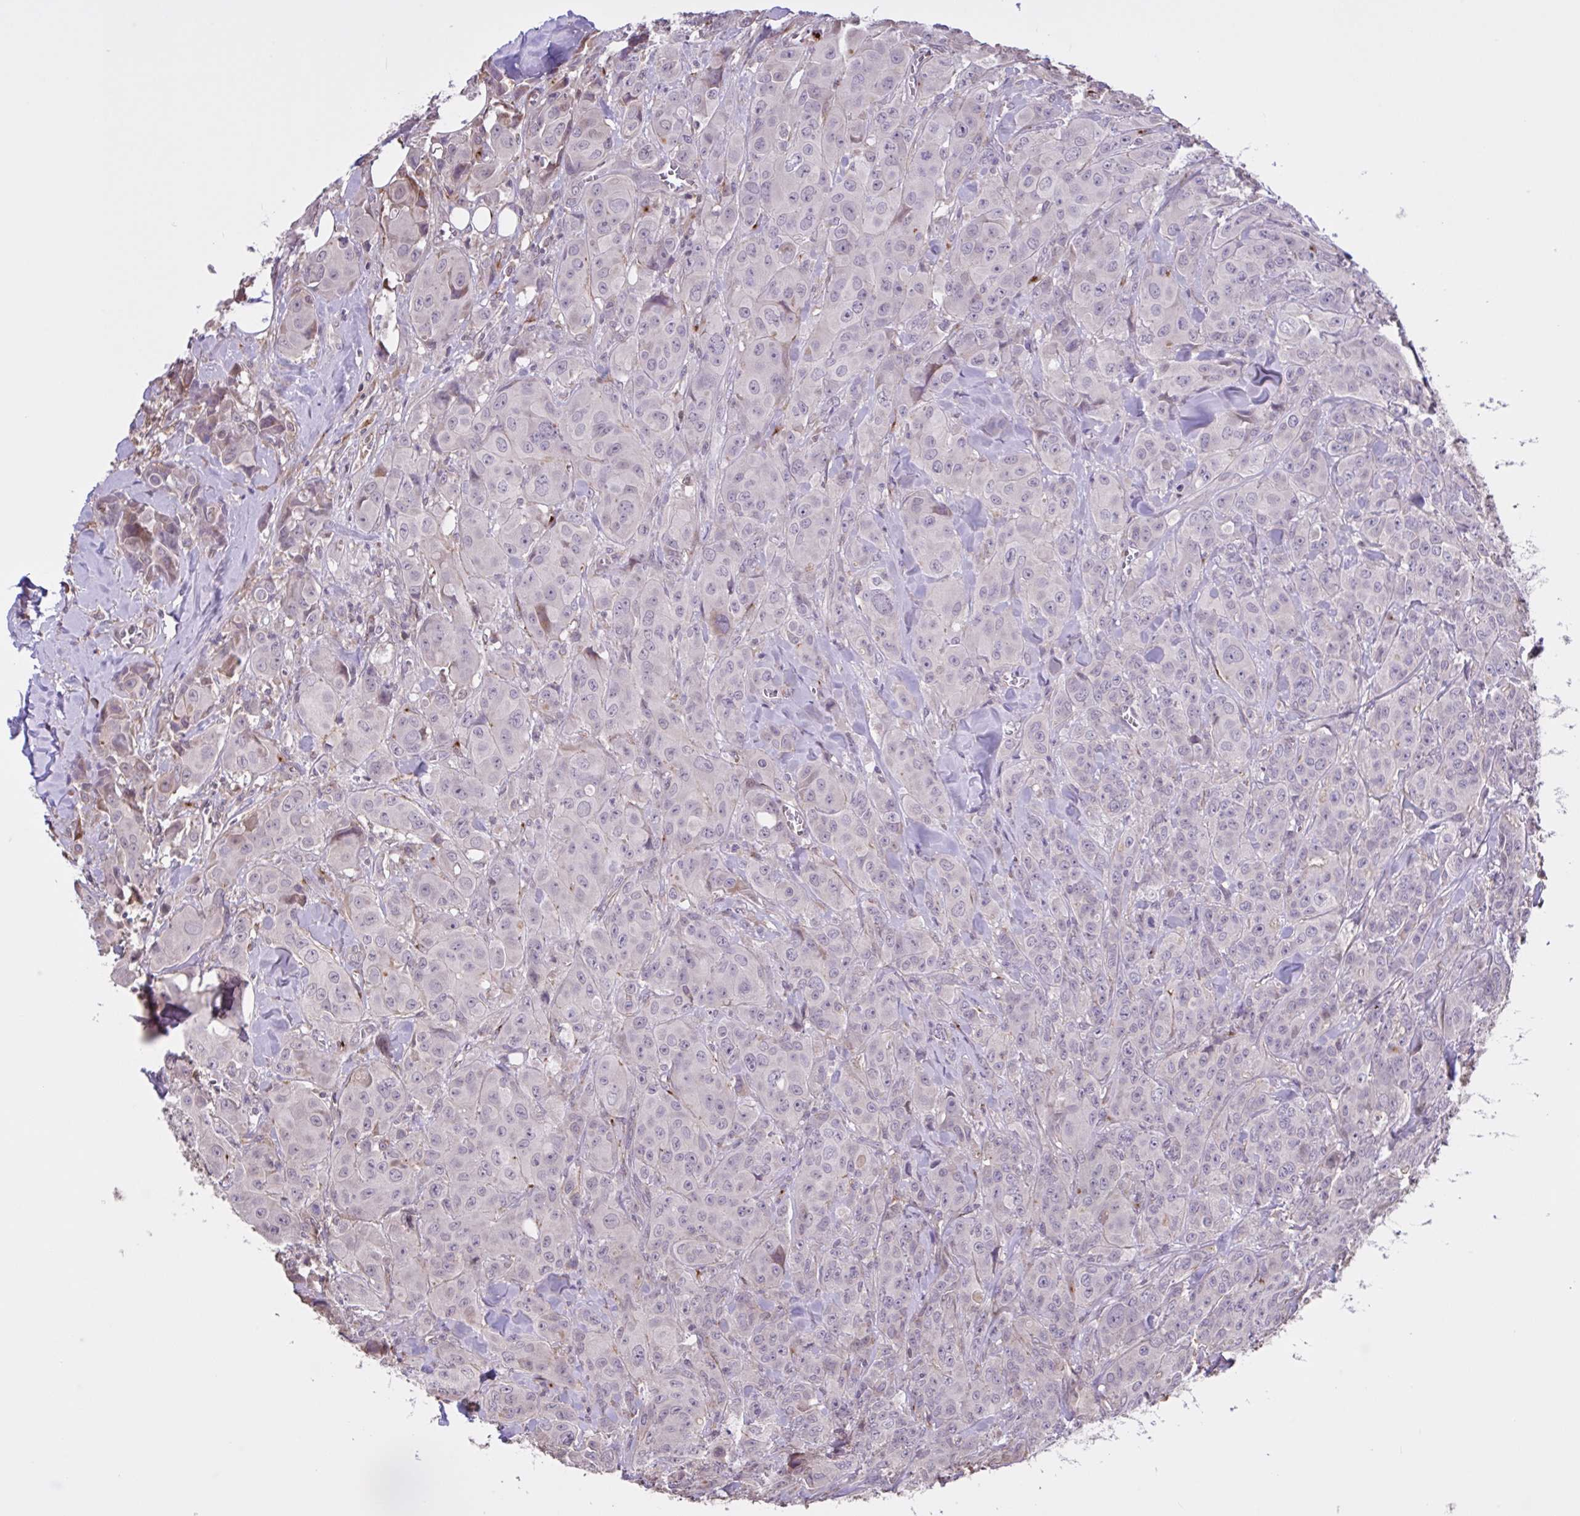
{"staining": {"intensity": "negative", "quantity": "none", "location": "none"}, "tissue": "breast cancer", "cell_type": "Tumor cells", "image_type": "cancer", "snomed": [{"axis": "morphology", "description": "Normal tissue, NOS"}, {"axis": "morphology", "description": "Duct carcinoma"}, {"axis": "topography", "description": "Breast"}], "caption": "This is an immunohistochemistry histopathology image of breast cancer. There is no expression in tumor cells.", "gene": "MRGPRX2", "patient": {"sex": "female", "age": 43}}